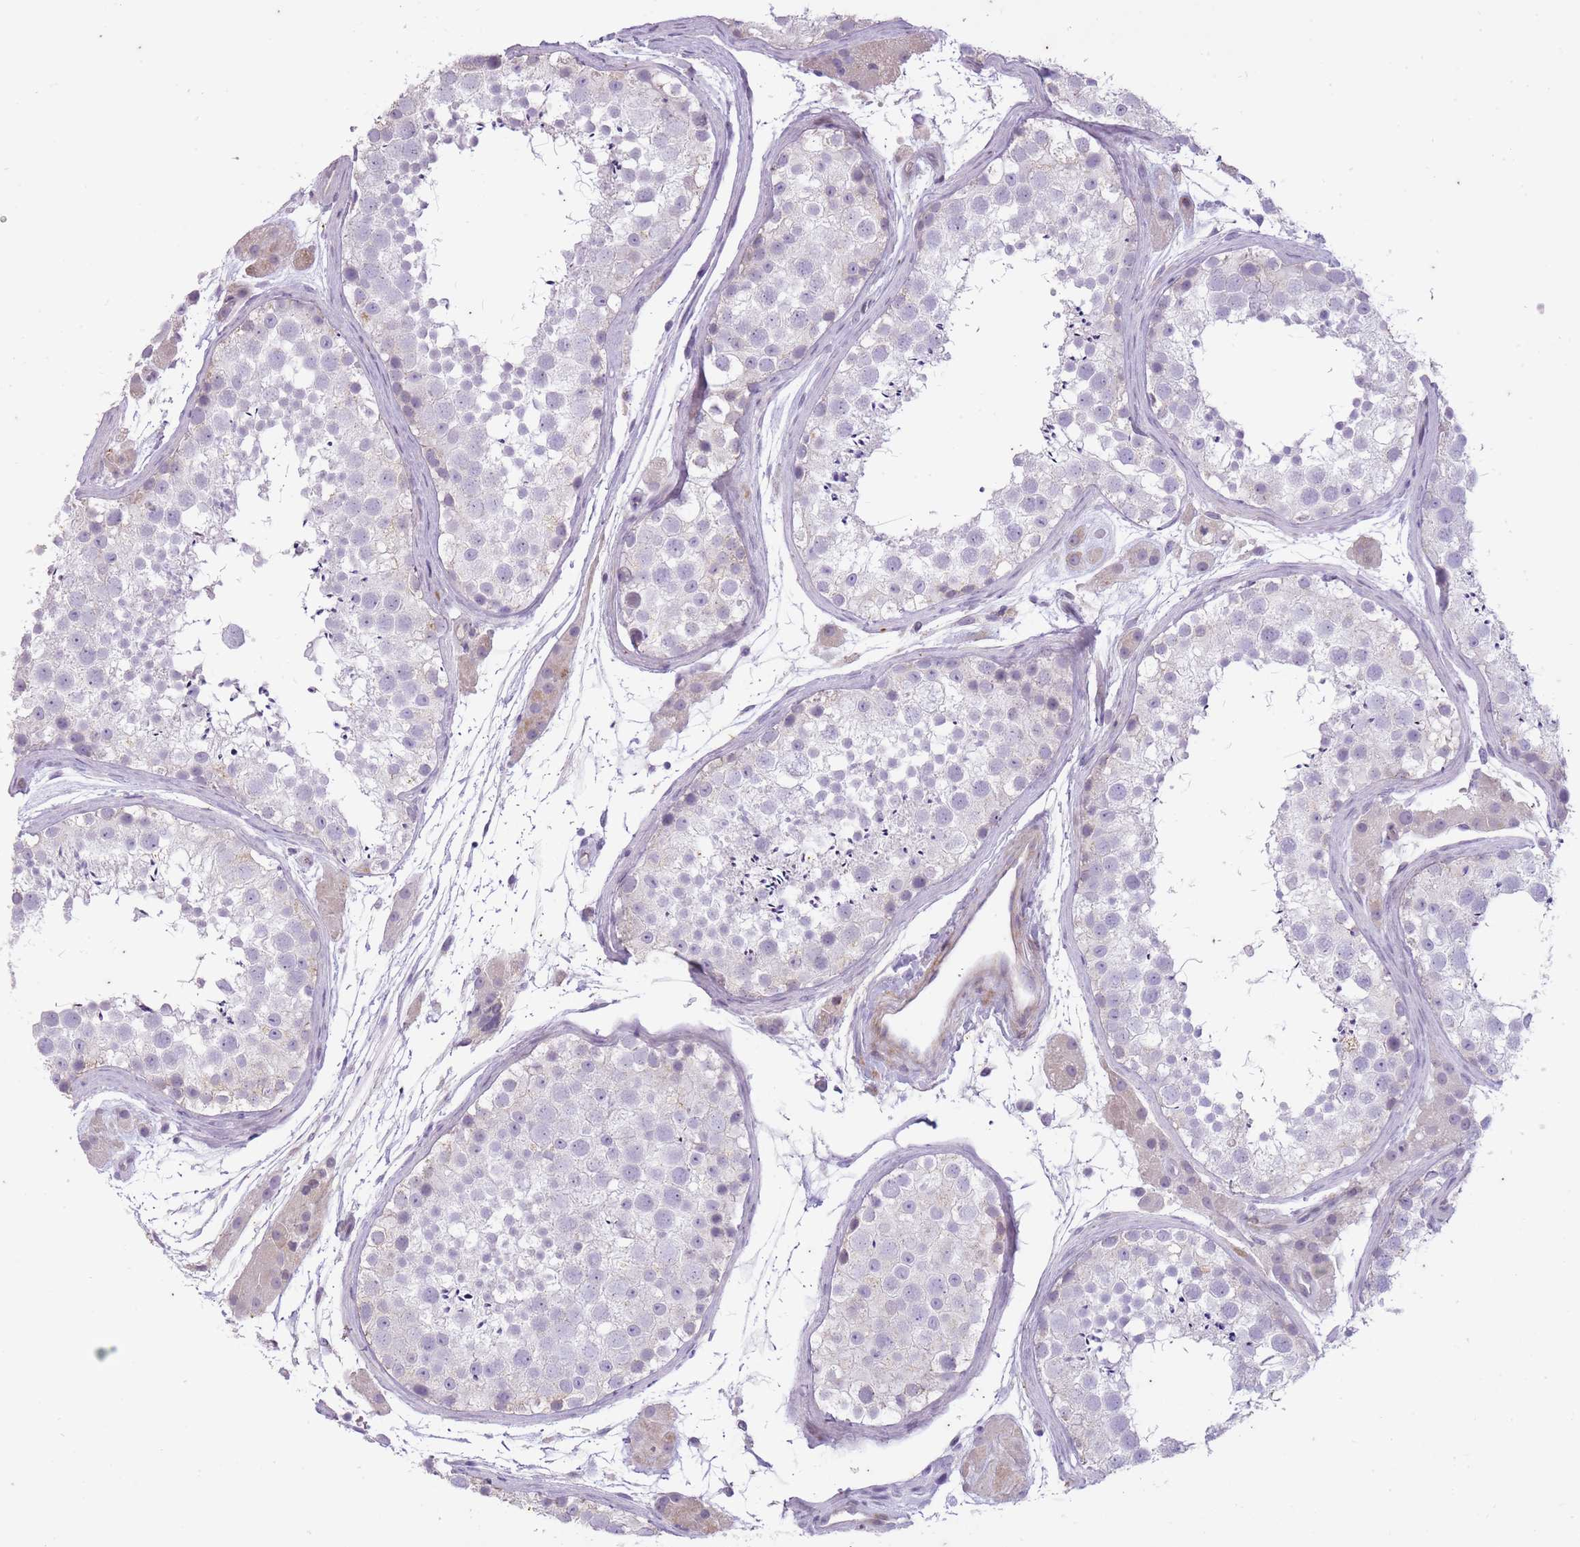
{"staining": {"intensity": "weak", "quantity": "<25%", "location": "nuclear"}, "tissue": "testis", "cell_type": "Cells in seminiferous ducts", "image_type": "normal", "snomed": [{"axis": "morphology", "description": "Normal tissue, NOS"}, {"axis": "topography", "description": "Testis"}], "caption": "A histopathology image of human testis is negative for staining in cells in seminiferous ducts. The staining is performed using DAB brown chromogen with nuclei counter-stained in using hematoxylin.", "gene": "CNTNAP3B", "patient": {"sex": "male", "age": 41}}